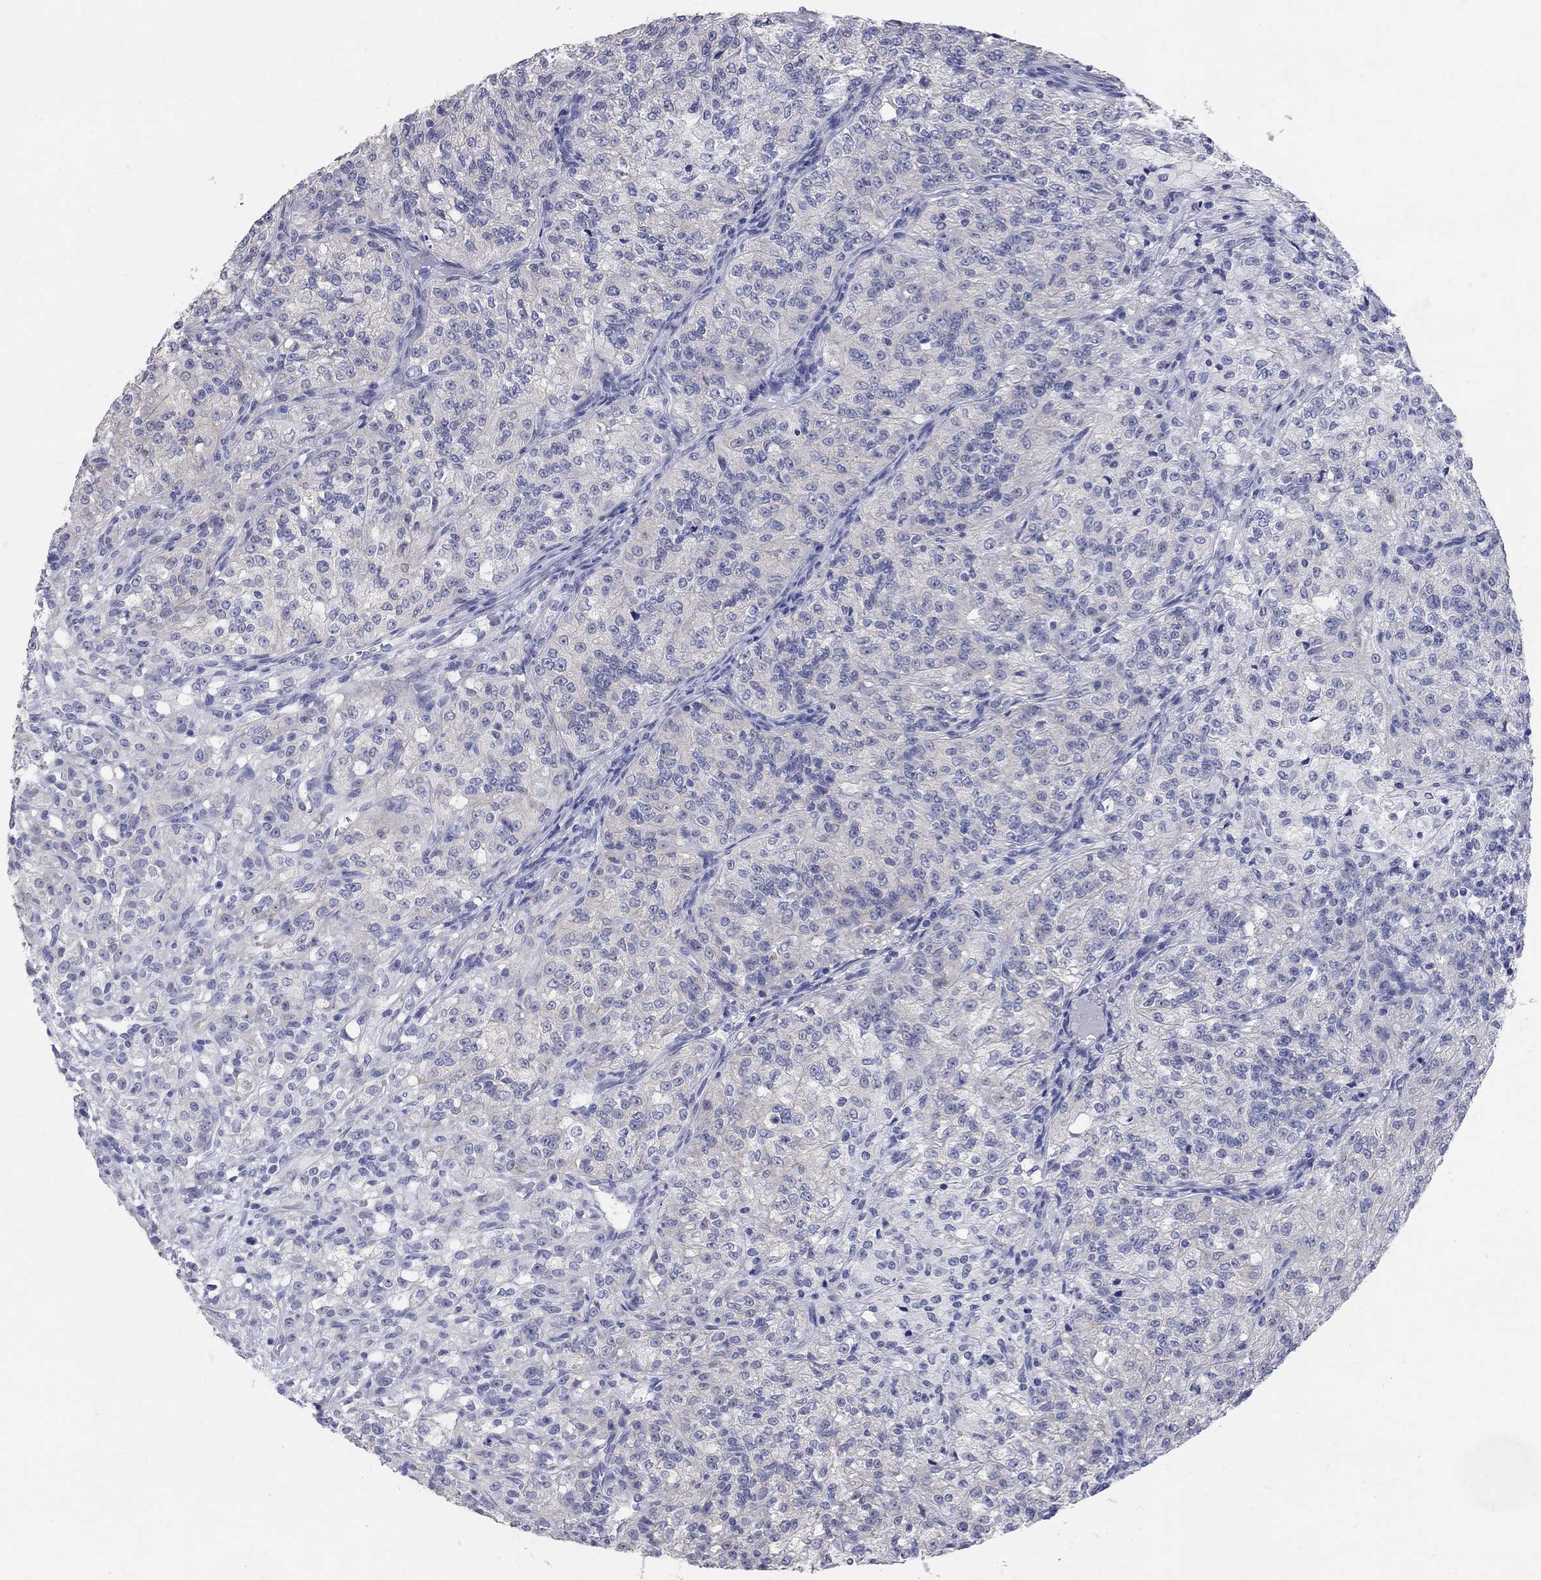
{"staining": {"intensity": "negative", "quantity": "none", "location": "none"}, "tissue": "renal cancer", "cell_type": "Tumor cells", "image_type": "cancer", "snomed": [{"axis": "morphology", "description": "Adenocarcinoma, NOS"}, {"axis": "topography", "description": "Kidney"}], "caption": "The image displays no staining of tumor cells in renal cancer (adenocarcinoma).", "gene": "AOX1", "patient": {"sex": "female", "age": 63}}